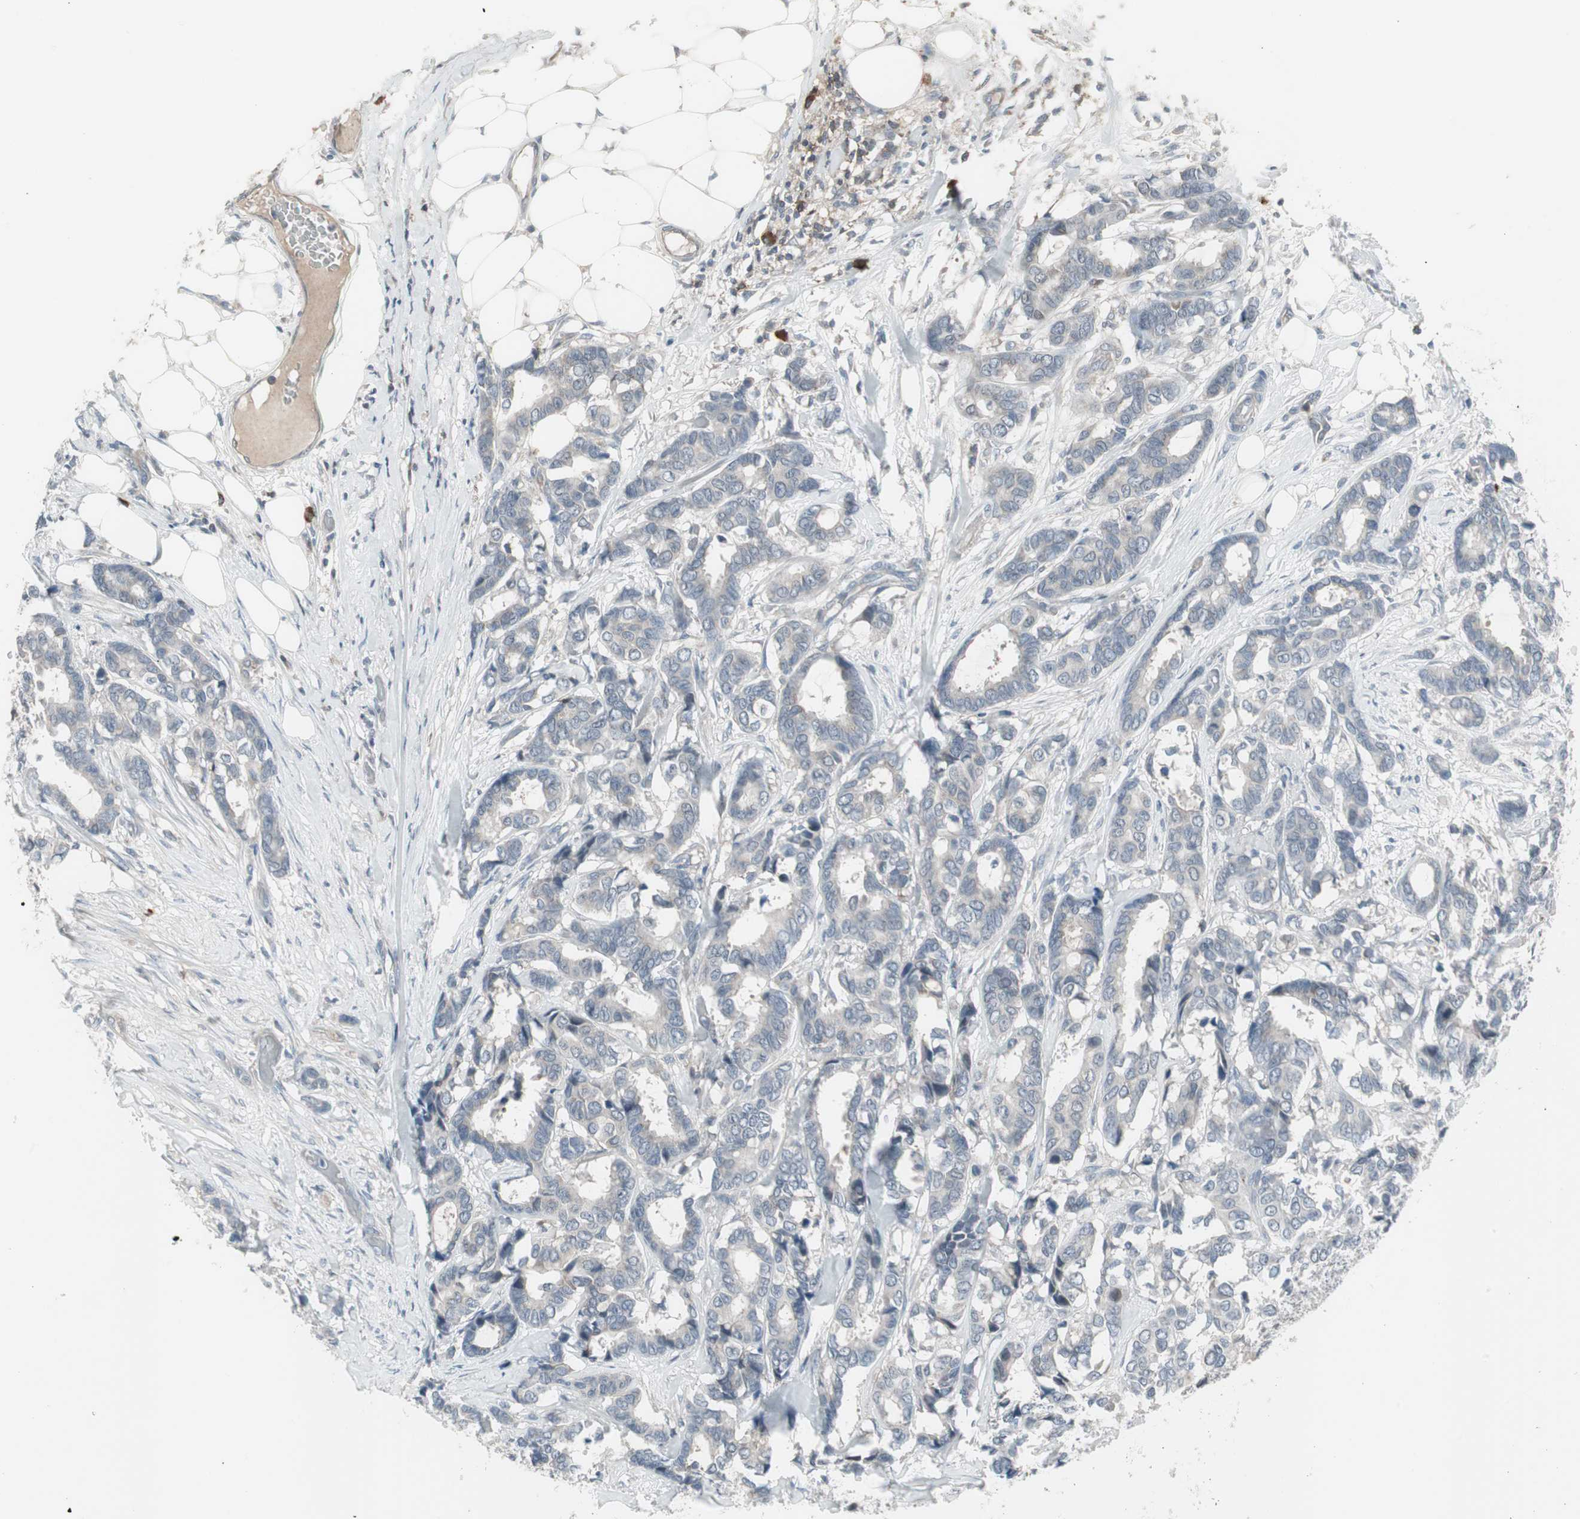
{"staining": {"intensity": "negative", "quantity": "none", "location": "none"}, "tissue": "breast cancer", "cell_type": "Tumor cells", "image_type": "cancer", "snomed": [{"axis": "morphology", "description": "Duct carcinoma"}, {"axis": "topography", "description": "Breast"}], "caption": "A micrograph of human invasive ductal carcinoma (breast) is negative for staining in tumor cells.", "gene": "ZSCAN32", "patient": {"sex": "female", "age": 87}}